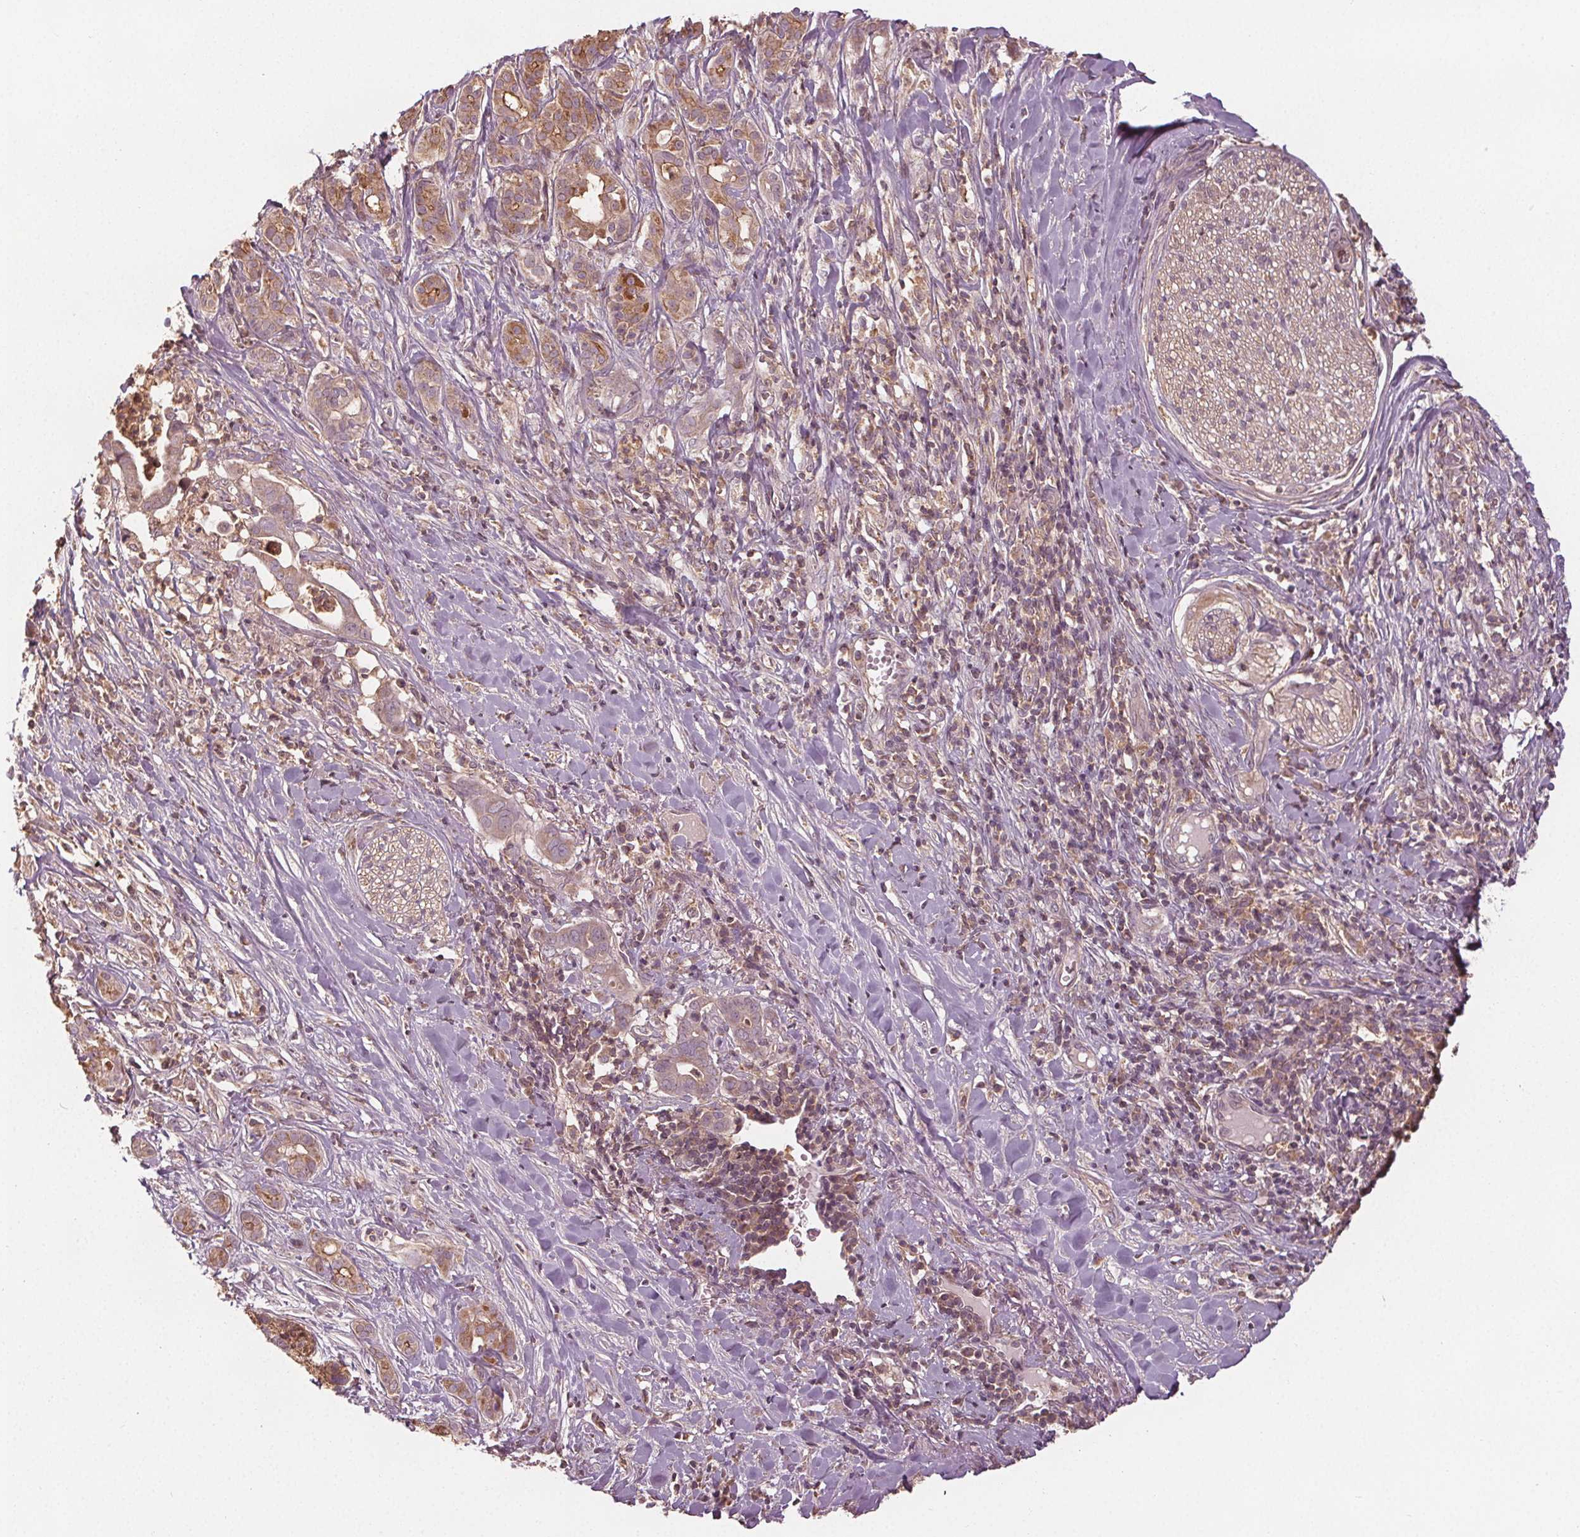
{"staining": {"intensity": "moderate", "quantity": "25%-75%", "location": "cytoplasmic/membranous"}, "tissue": "pancreatic cancer", "cell_type": "Tumor cells", "image_type": "cancer", "snomed": [{"axis": "morphology", "description": "Adenocarcinoma, NOS"}, {"axis": "topography", "description": "Pancreas"}], "caption": "An IHC micrograph of tumor tissue is shown. Protein staining in brown highlights moderate cytoplasmic/membranous positivity in pancreatic adenocarcinoma within tumor cells.", "gene": "GNB2", "patient": {"sex": "male", "age": 61}}